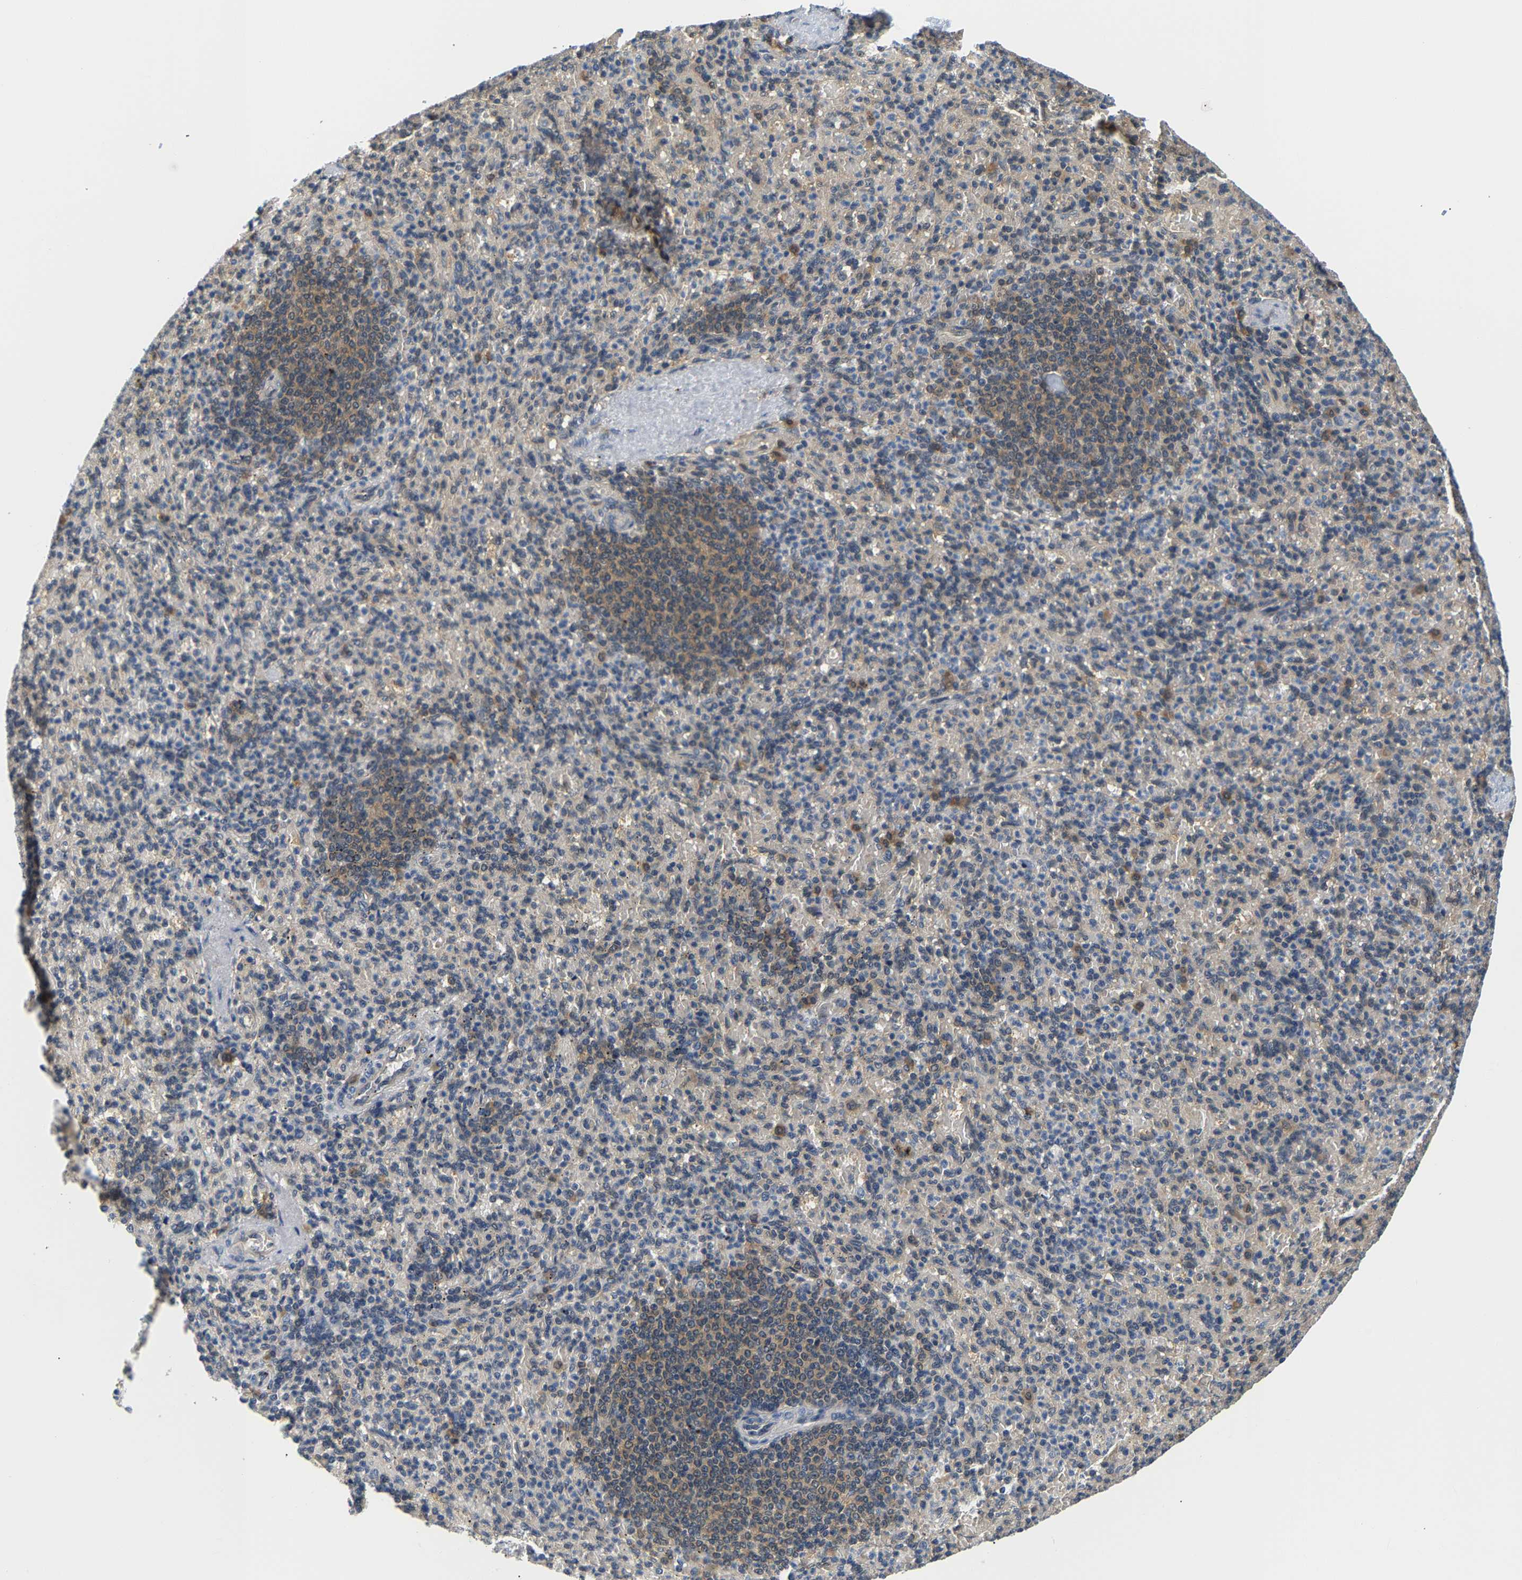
{"staining": {"intensity": "weak", "quantity": "25%-75%", "location": "cytoplasmic/membranous"}, "tissue": "spleen", "cell_type": "Cells in red pulp", "image_type": "normal", "snomed": [{"axis": "morphology", "description": "Normal tissue, NOS"}, {"axis": "topography", "description": "Spleen"}], "caption": "High-magnification brightfield microscopy of normal spleen stained with DAB (brown) and counterstained with hematoxylin (blue). cells in red pulp exhibit weak cytoplasmic/membranous expression is present in about25%-75% of cells.", "gene": "ARHGEF12", "patient": {"sex": "female", "age": 74}}